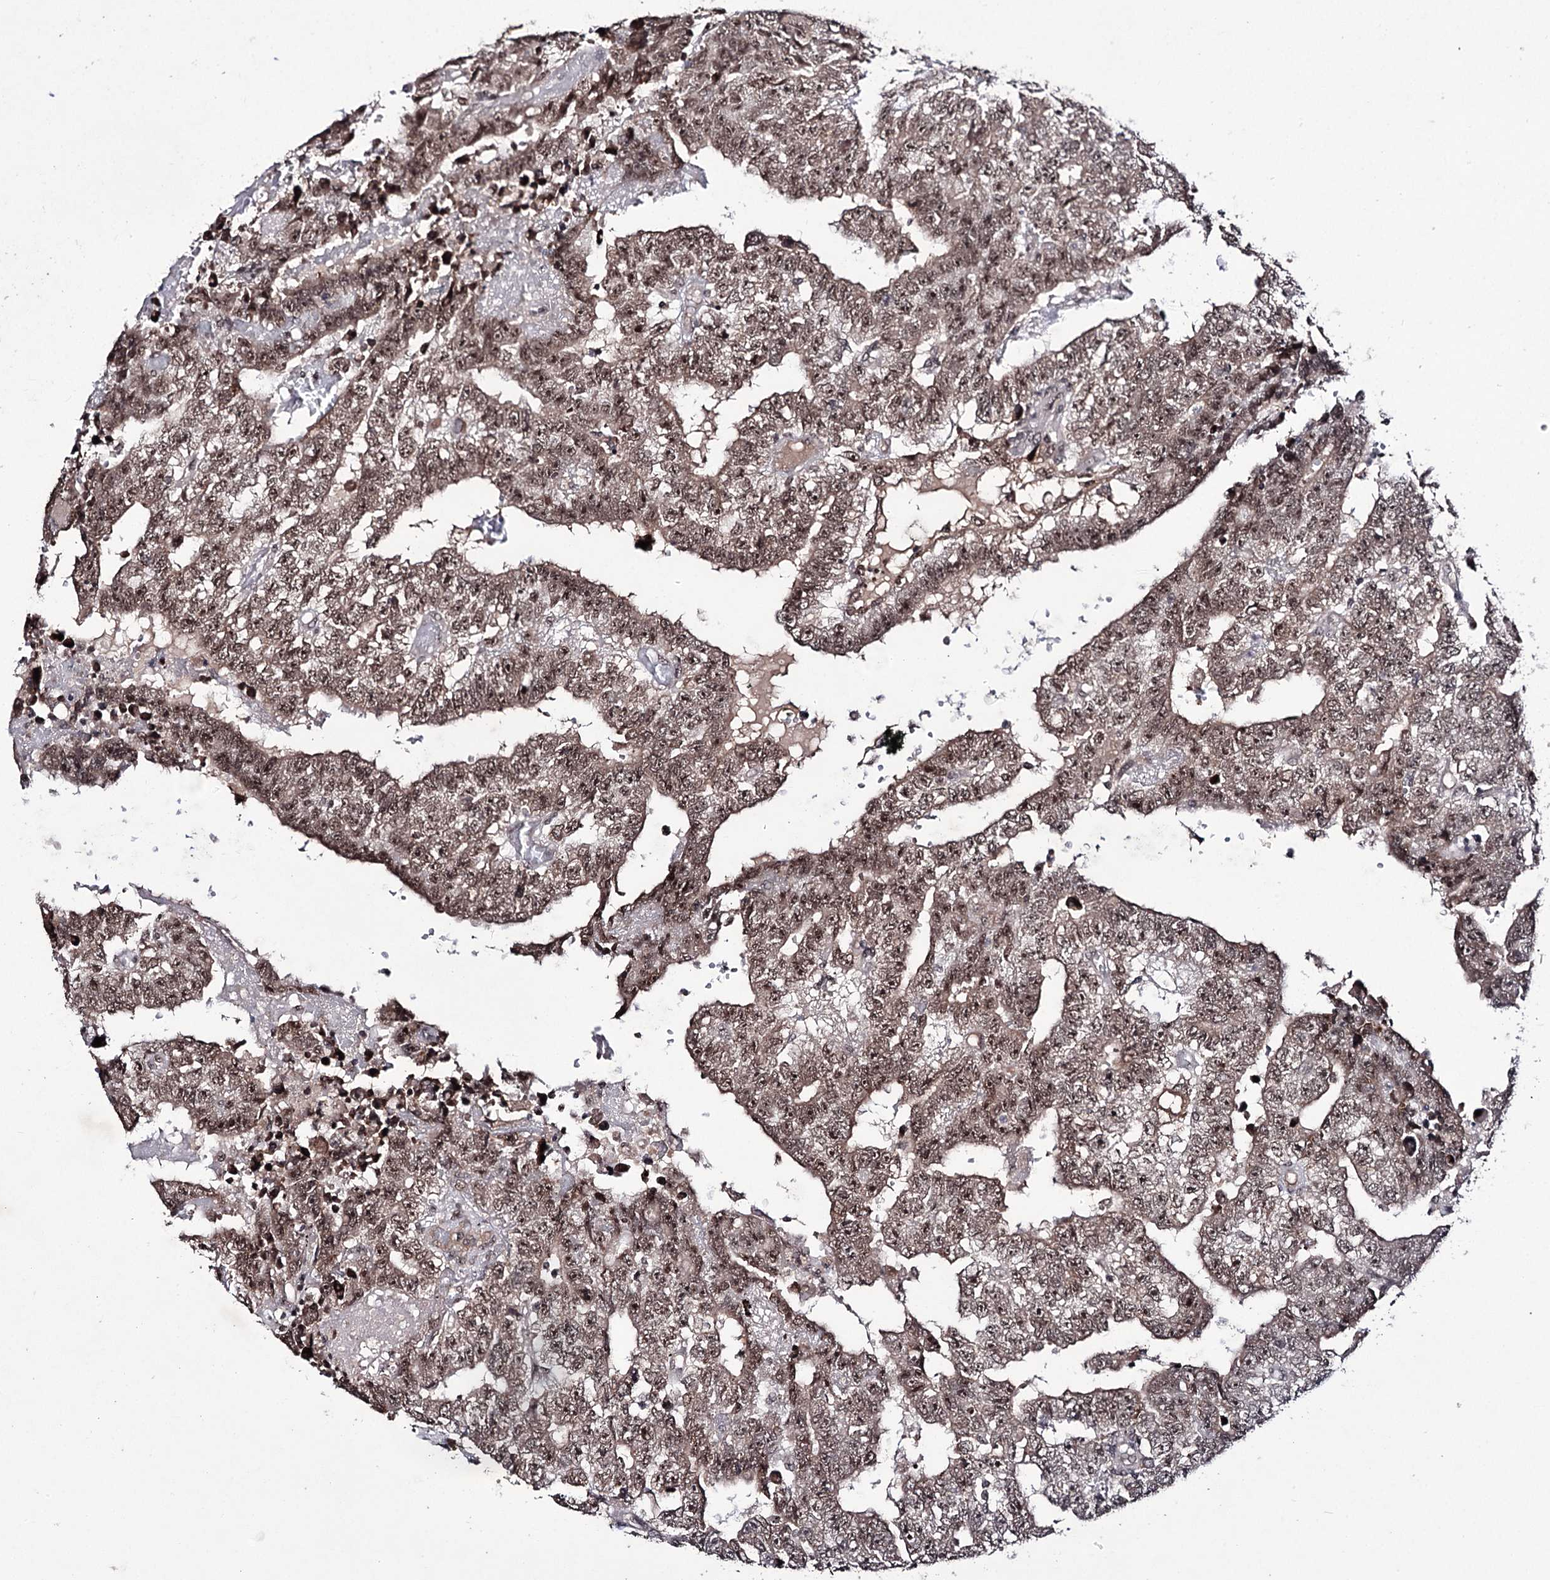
{"staining": {"intensity": "moderate", "quantity": ">75%", "location": "nuclear"}, "tissue": "testis cancer", "cell_type": "Tumor cells", "image_type": "cancer", "snomed": [{"axis": "morphology", "description": "Carcinoma, Embryonal, NOS"}, {"axis": "topography", "description": "Testis"}], "caption": "Embryonal carcinoma (testis) tissue shows moderate nuclear expression in about >75% of tumor cells, visualized by immunohistochemistry.", "gene": "VGLL4", "patient": {"sex": "male", "age": 25}}